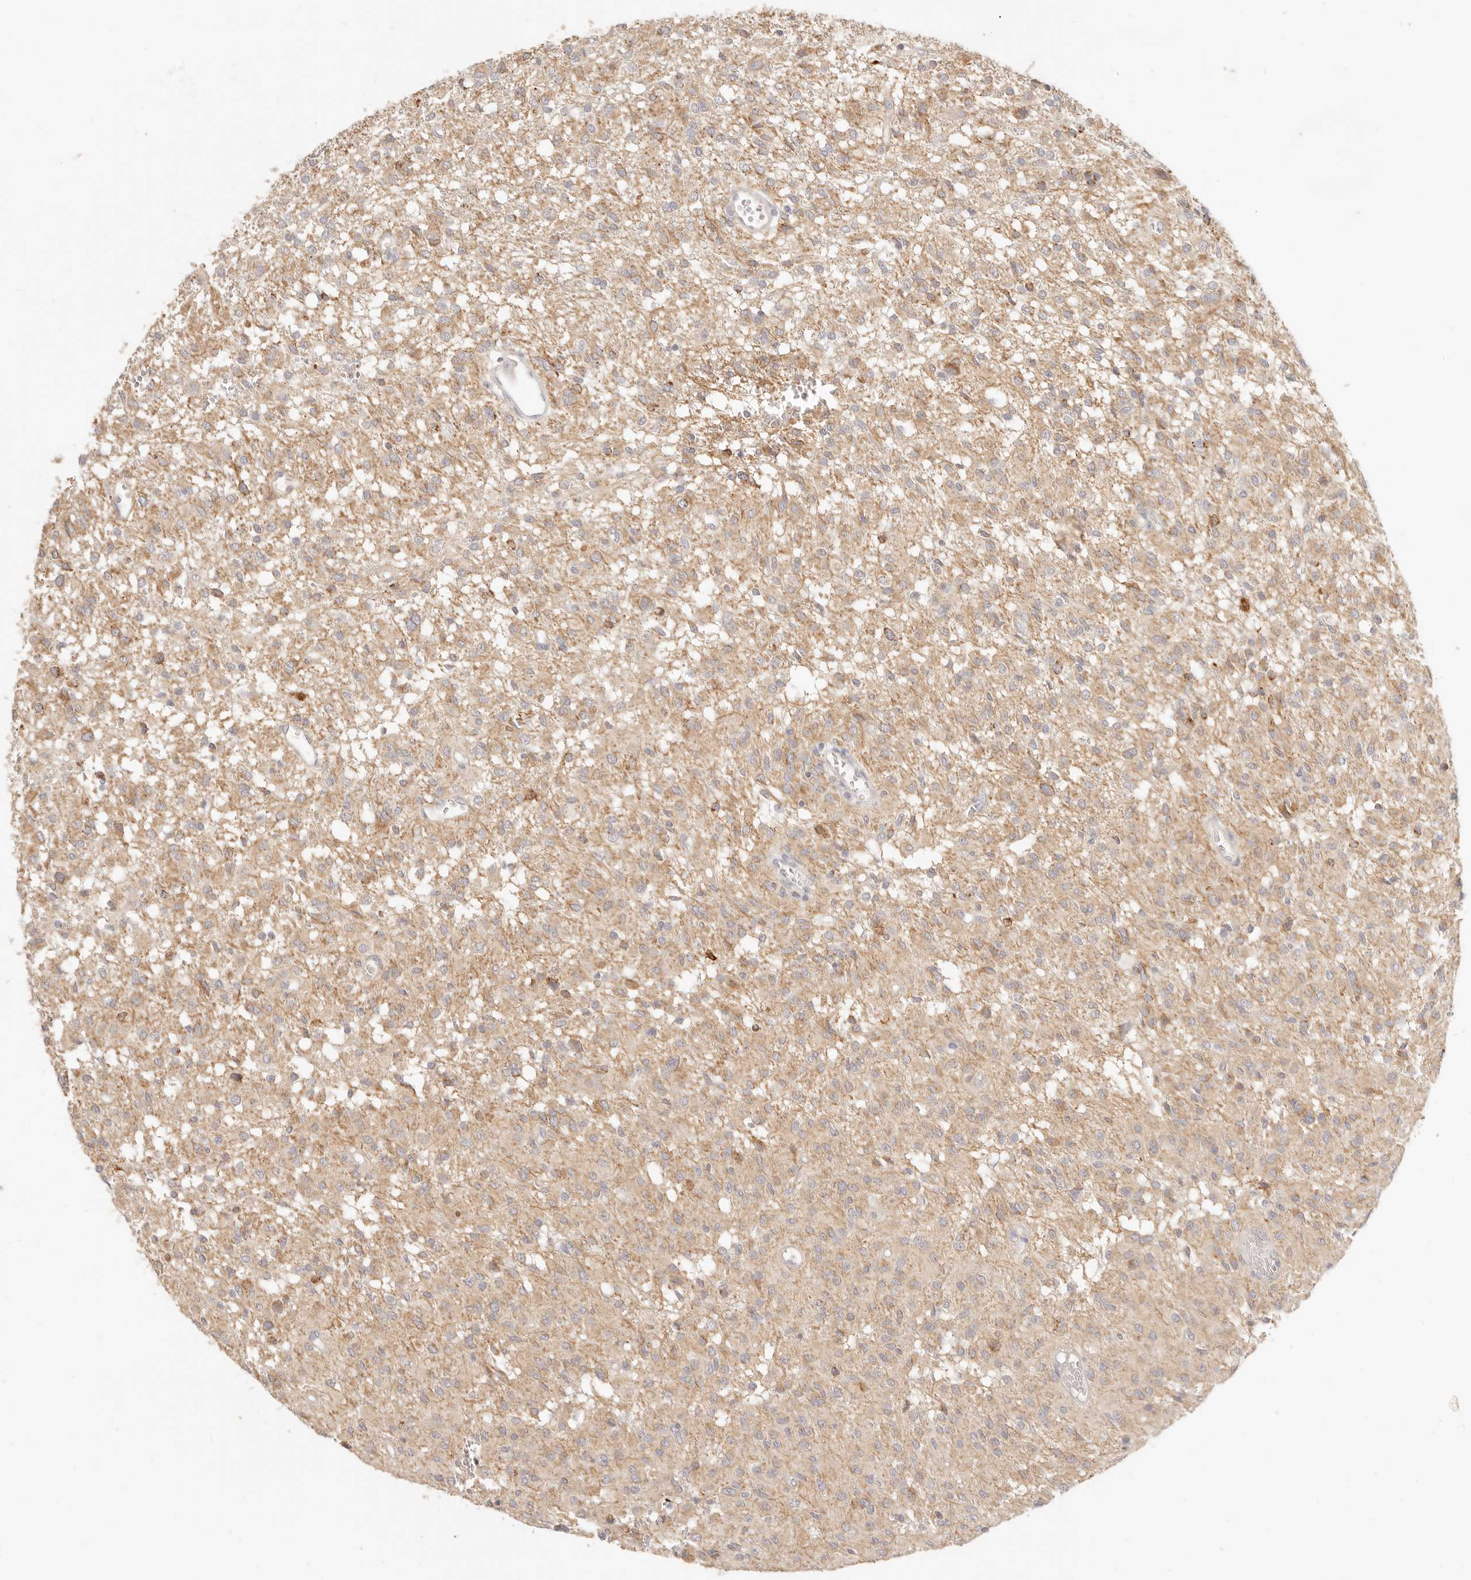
{"staining": {"intensity": "weak", "quantity": ">75%", "location": "cytoplasmic/membranous"}, "tissue": "glioma", "cell_type": "Tumor cells", "image_type": "cancer", "snomed": [{"axis": "morphology", "description": "Glioma, malignant, High grade"}, {"axis": "topography", "description": "Brain"}], "caption": "A brown stain labels weak cytoplasmic/membranous expression of a protein in malignant glioma (high-grade) tumor cells.", "gene": "CPLANE2", "patient": {"sex": "female", "age": 59}}